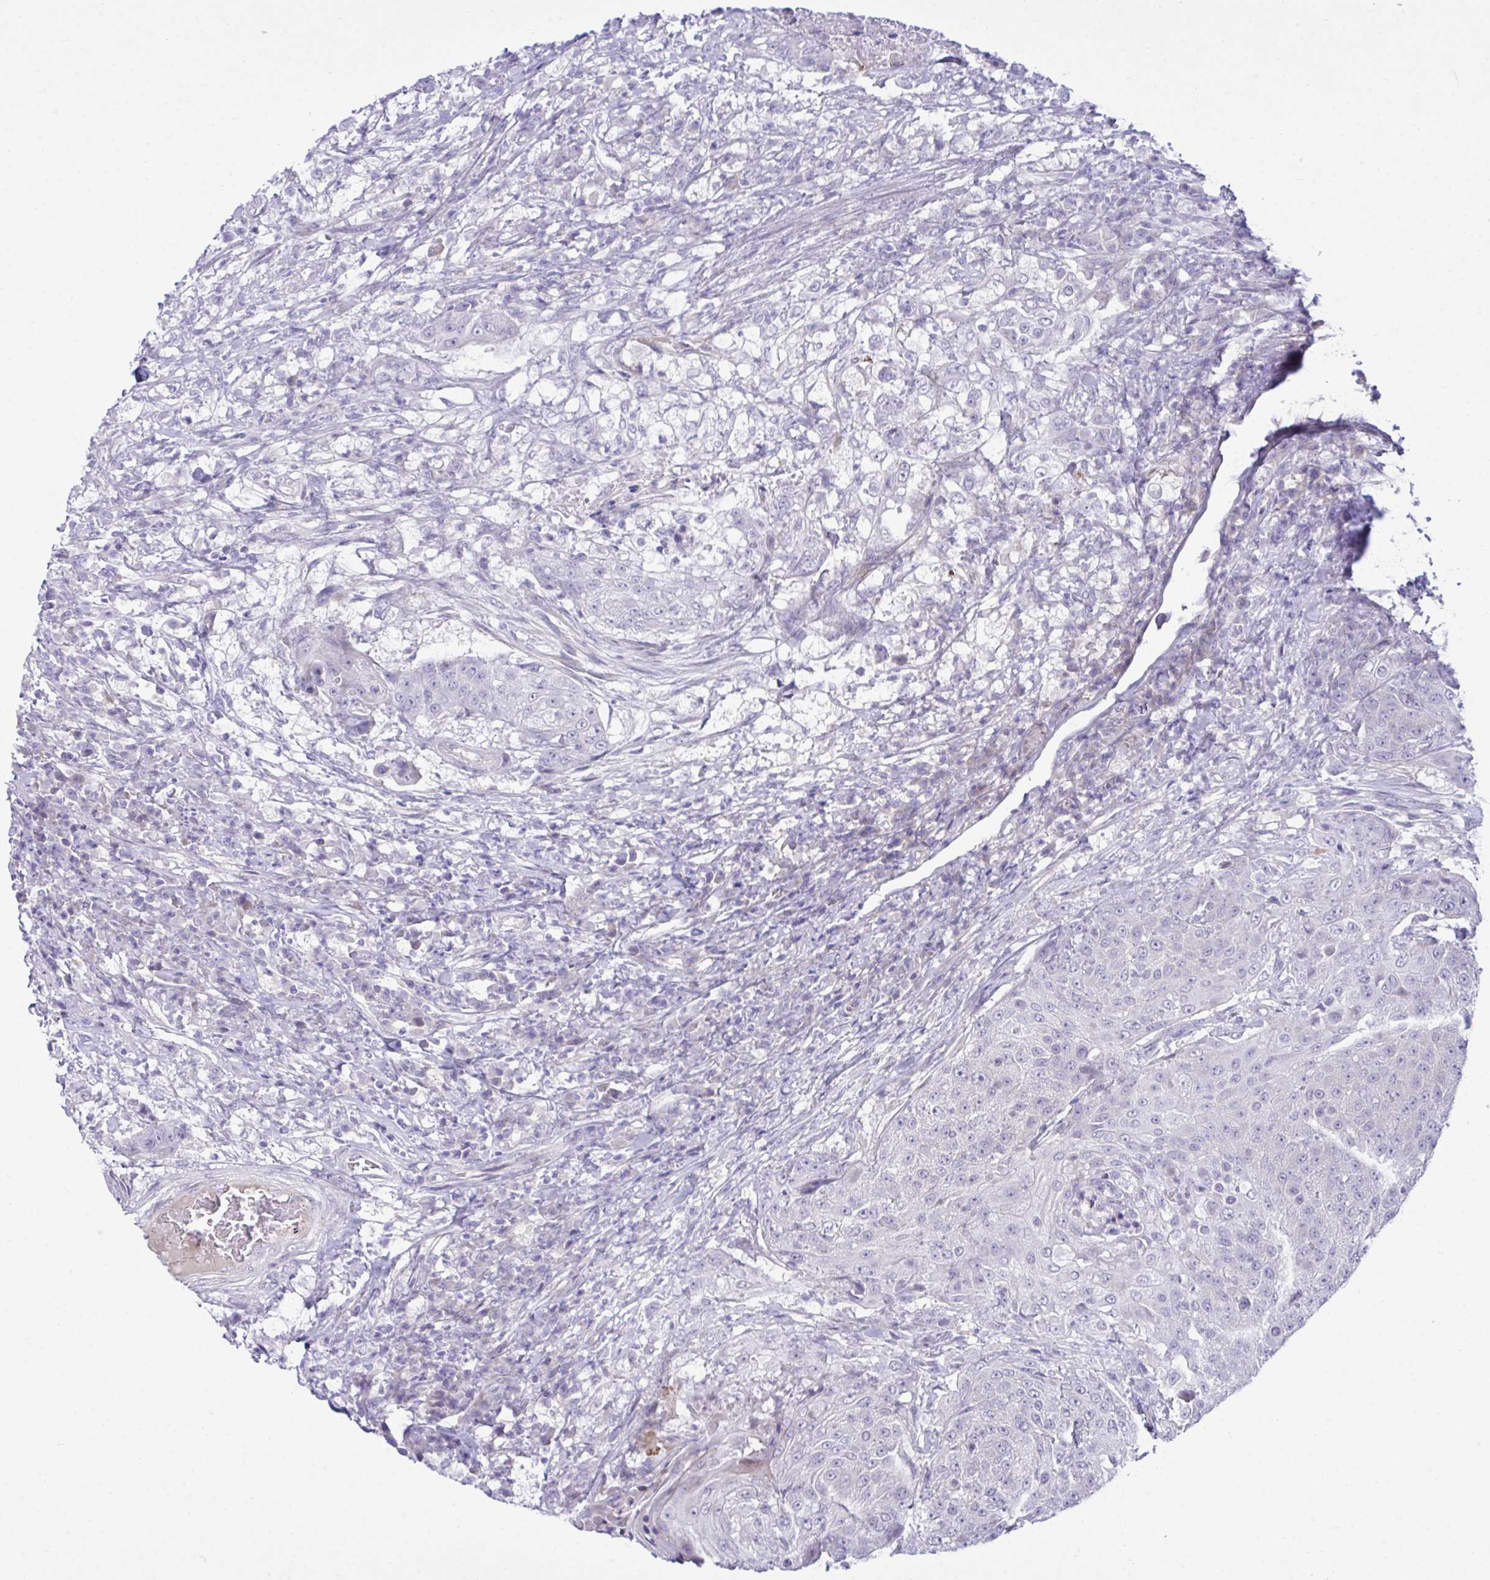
{"staining": {"intensity": "negative", "quantity": "none", "location": "none"}, "tissue": "urothelial cancer", "cell_type": "Tumor cells", "image_type": "cancer", "snomed": [{"axis": "morphology", "description": "Urothelial carcinoma, High grade"}, {"axis": "topography", "description": "Urinary bladder"}], "caption": "Tumor cells are negative for brown protein staining in high-grade urothelial carcinoma.", "gene": "MED9", "patient": {"sex": "female", "age": 63}}